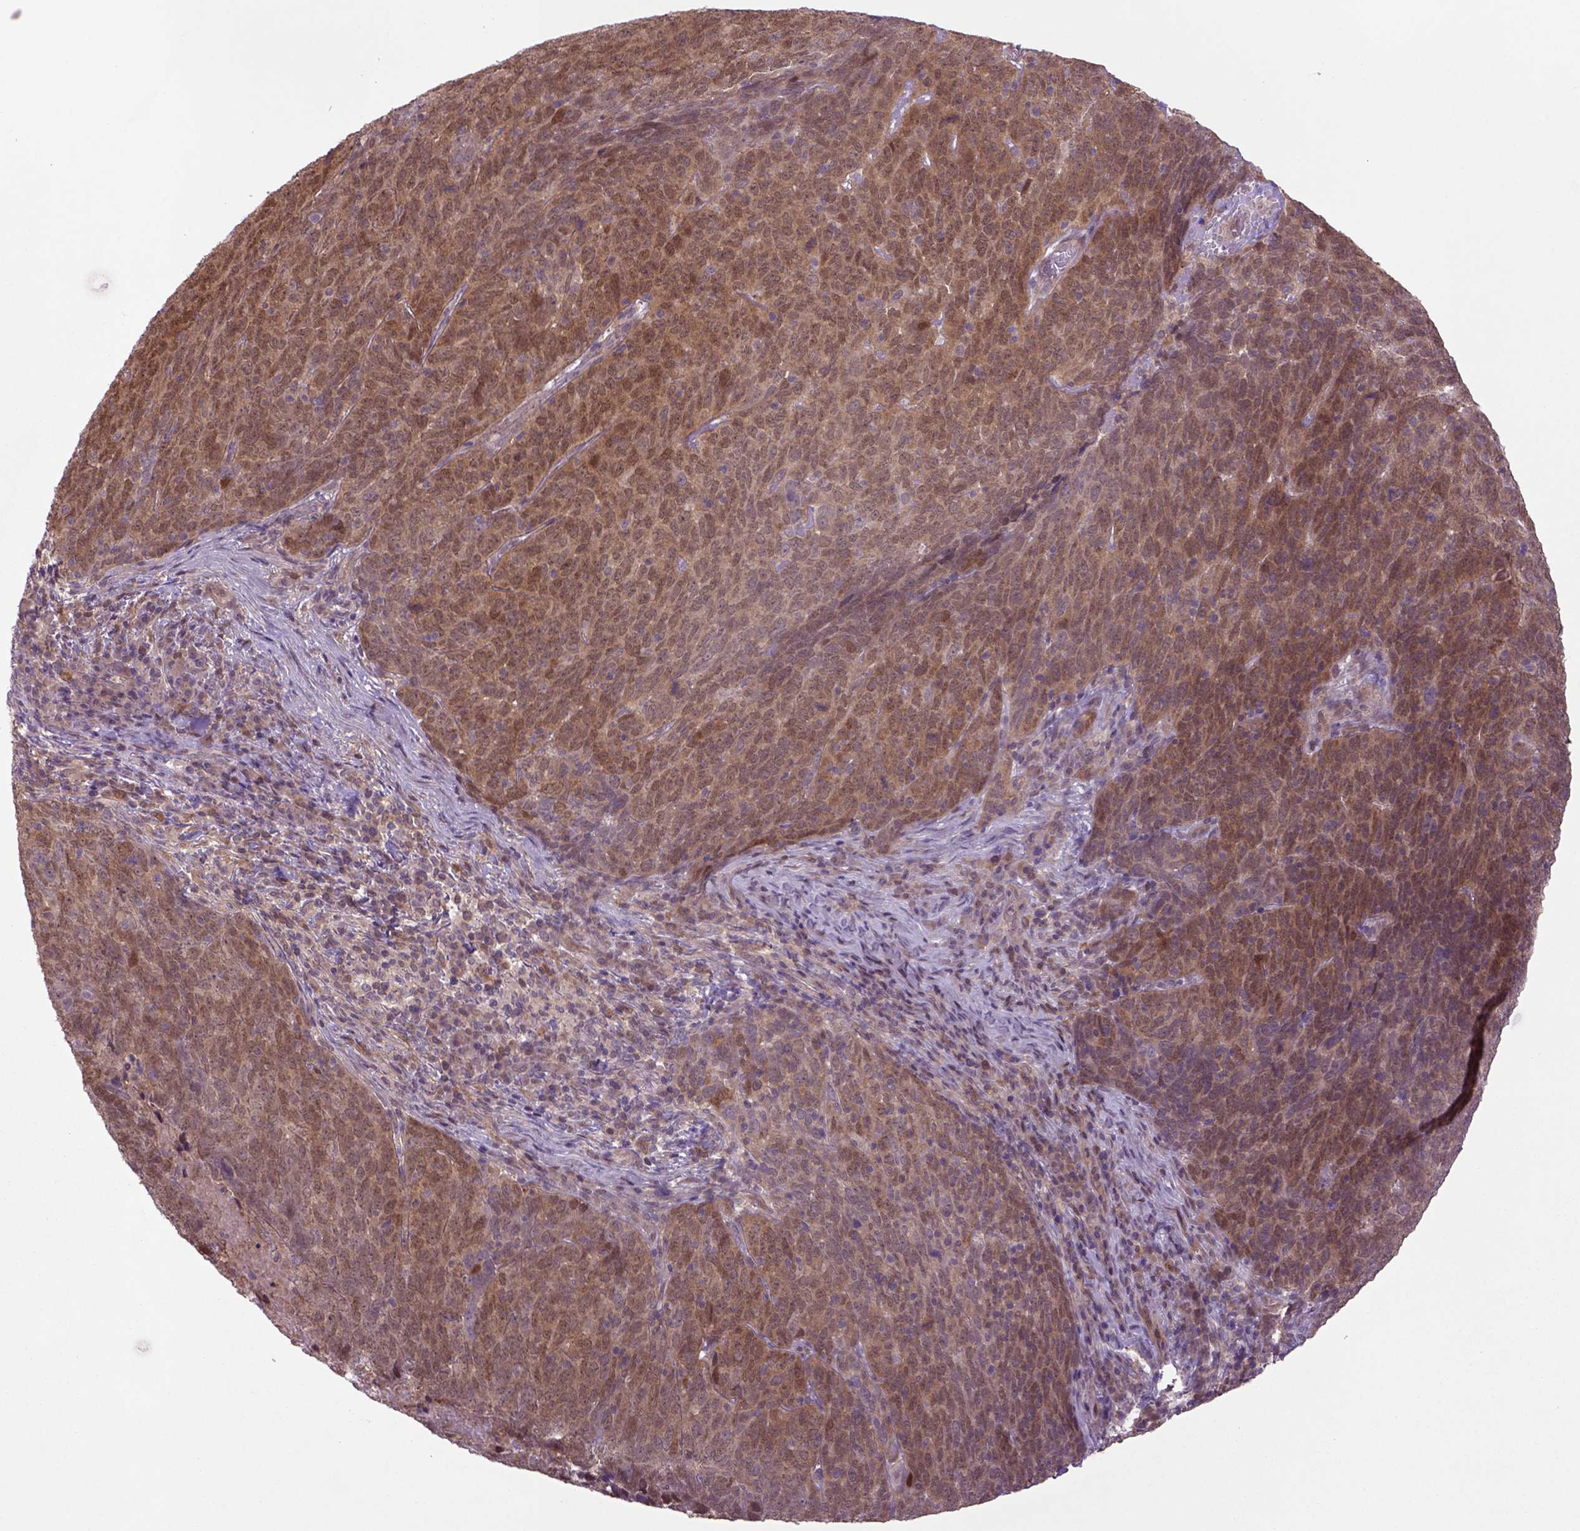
{"staining": {"intensity": "moderate", "quantity": ">75%", "location": "cytoplasmic/membranous,nuclear"}, "tissue": "skin cancer", "cell_type": "Tumor cells", "image_type": "cancer", "snomed": [{"axis": "morphology", "description": "Squamous cell carcinoma, NOS"}, {"axis": "topography", "description": "Skin"}, {"axis": "topography", "description": "Anal"}], "caption": "Skin squamous cell carcinoma was stained to show a protein in brown. There is medium levels of moderate cytoplasmic/membranous and nuclear positivity in about >75% of tumor cells. (Brightfield microscopy of DAB IHC at high magnification).", "gene": "HSPBP1", "patient": {"sex": "female", "age": 51}}